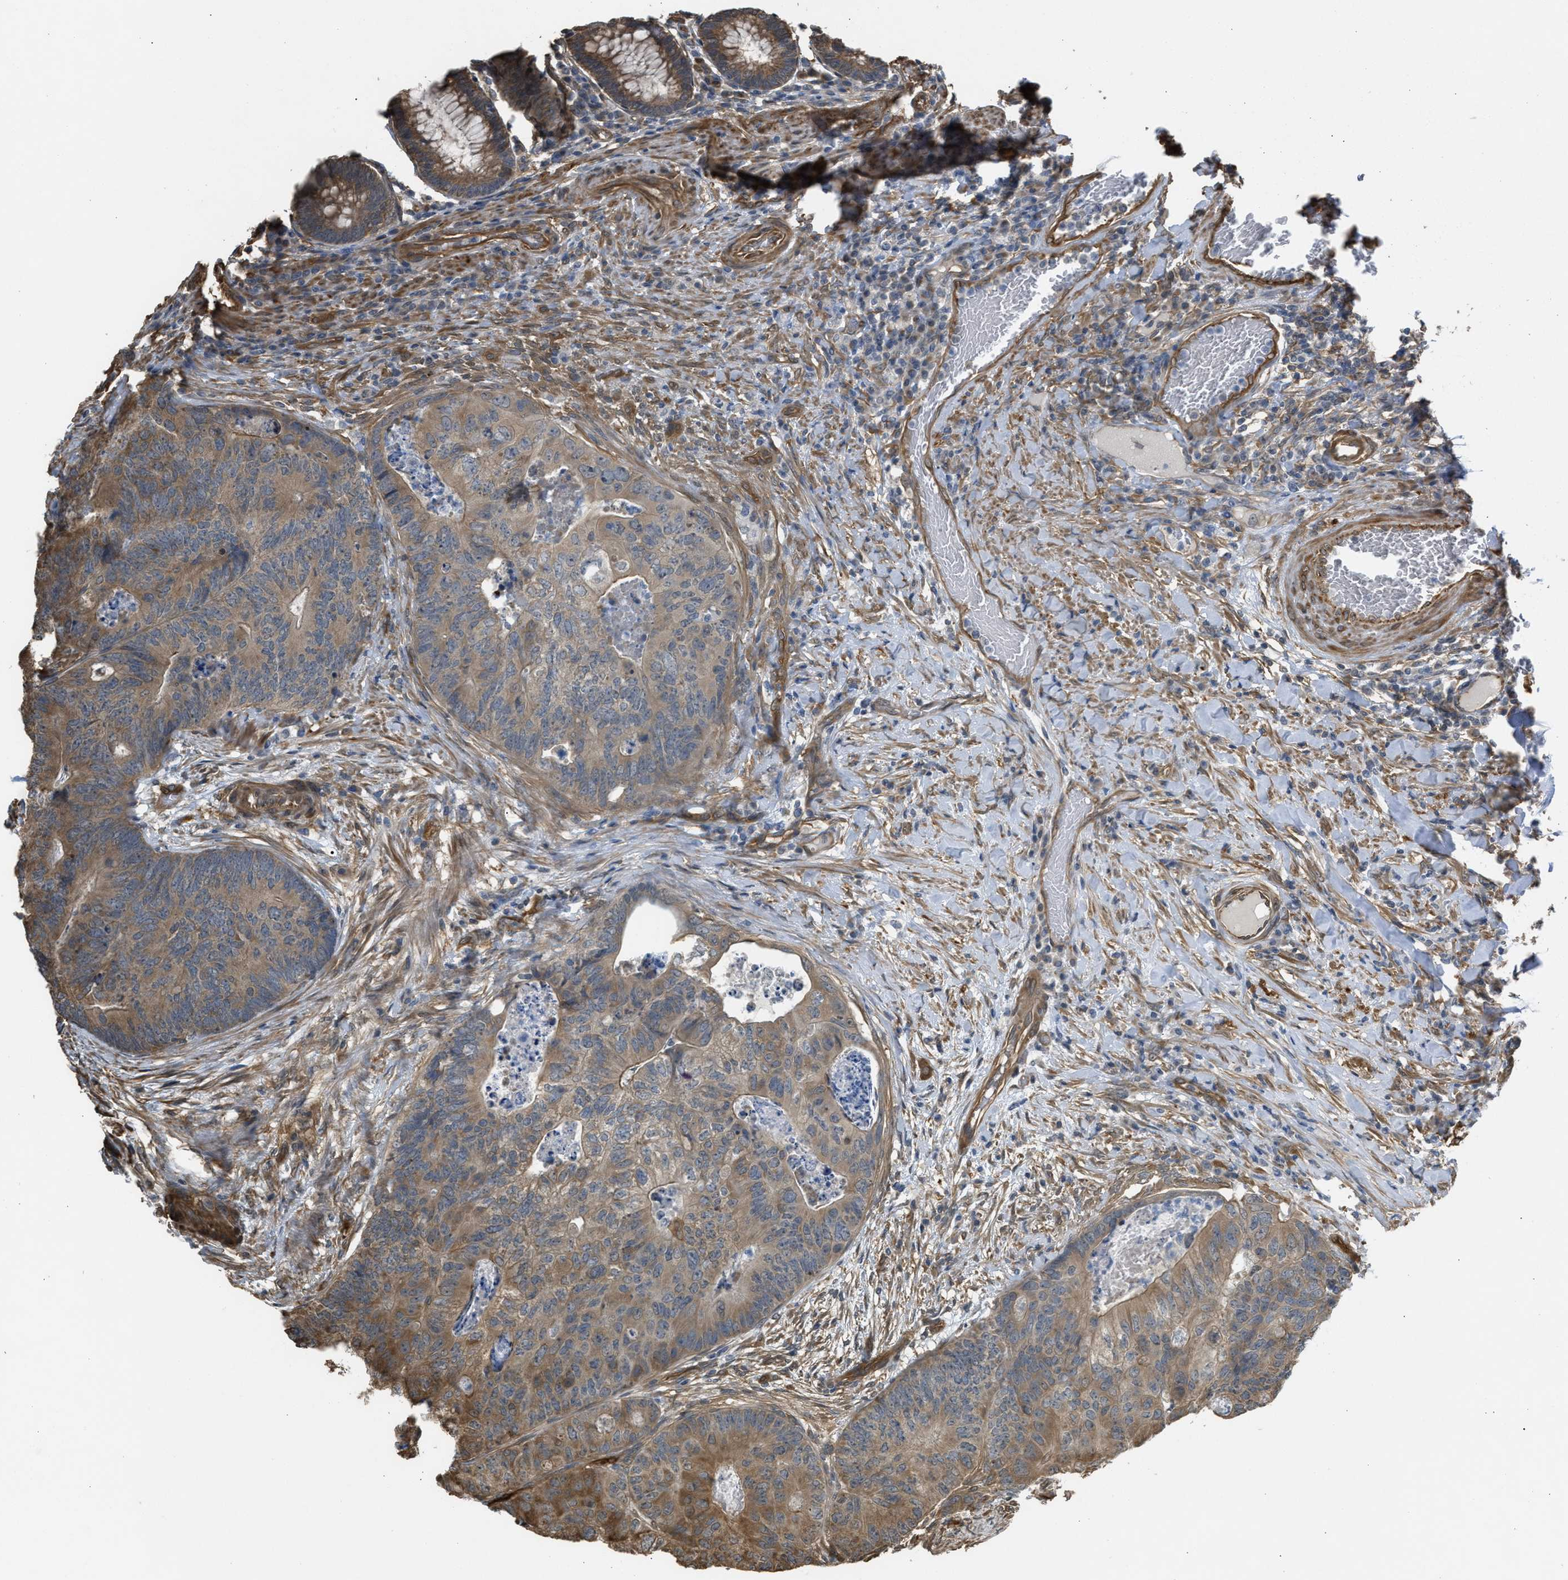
{"staining": {"intensity": "moderate", "quantity": ">75%", "location": "cytoplasmic/membranous"}, "tissue": "colorectal cancer", "cell_type": "Tumor cells", "image_type": "cancer", "snomed": [{"axis": "morphology", "description": "Adenocarcinoma, NOS"}, {"axis": "topography", "description": "Colon"}], "caption": "Protein expression analysis of colorectal cancer (adenocarcinoma) reveals moderate cytoplasmic/membranous positivity in about >75% of tumor cells.", "gene": "BAG3", "patient": {"sex": "female", "age": 67}}